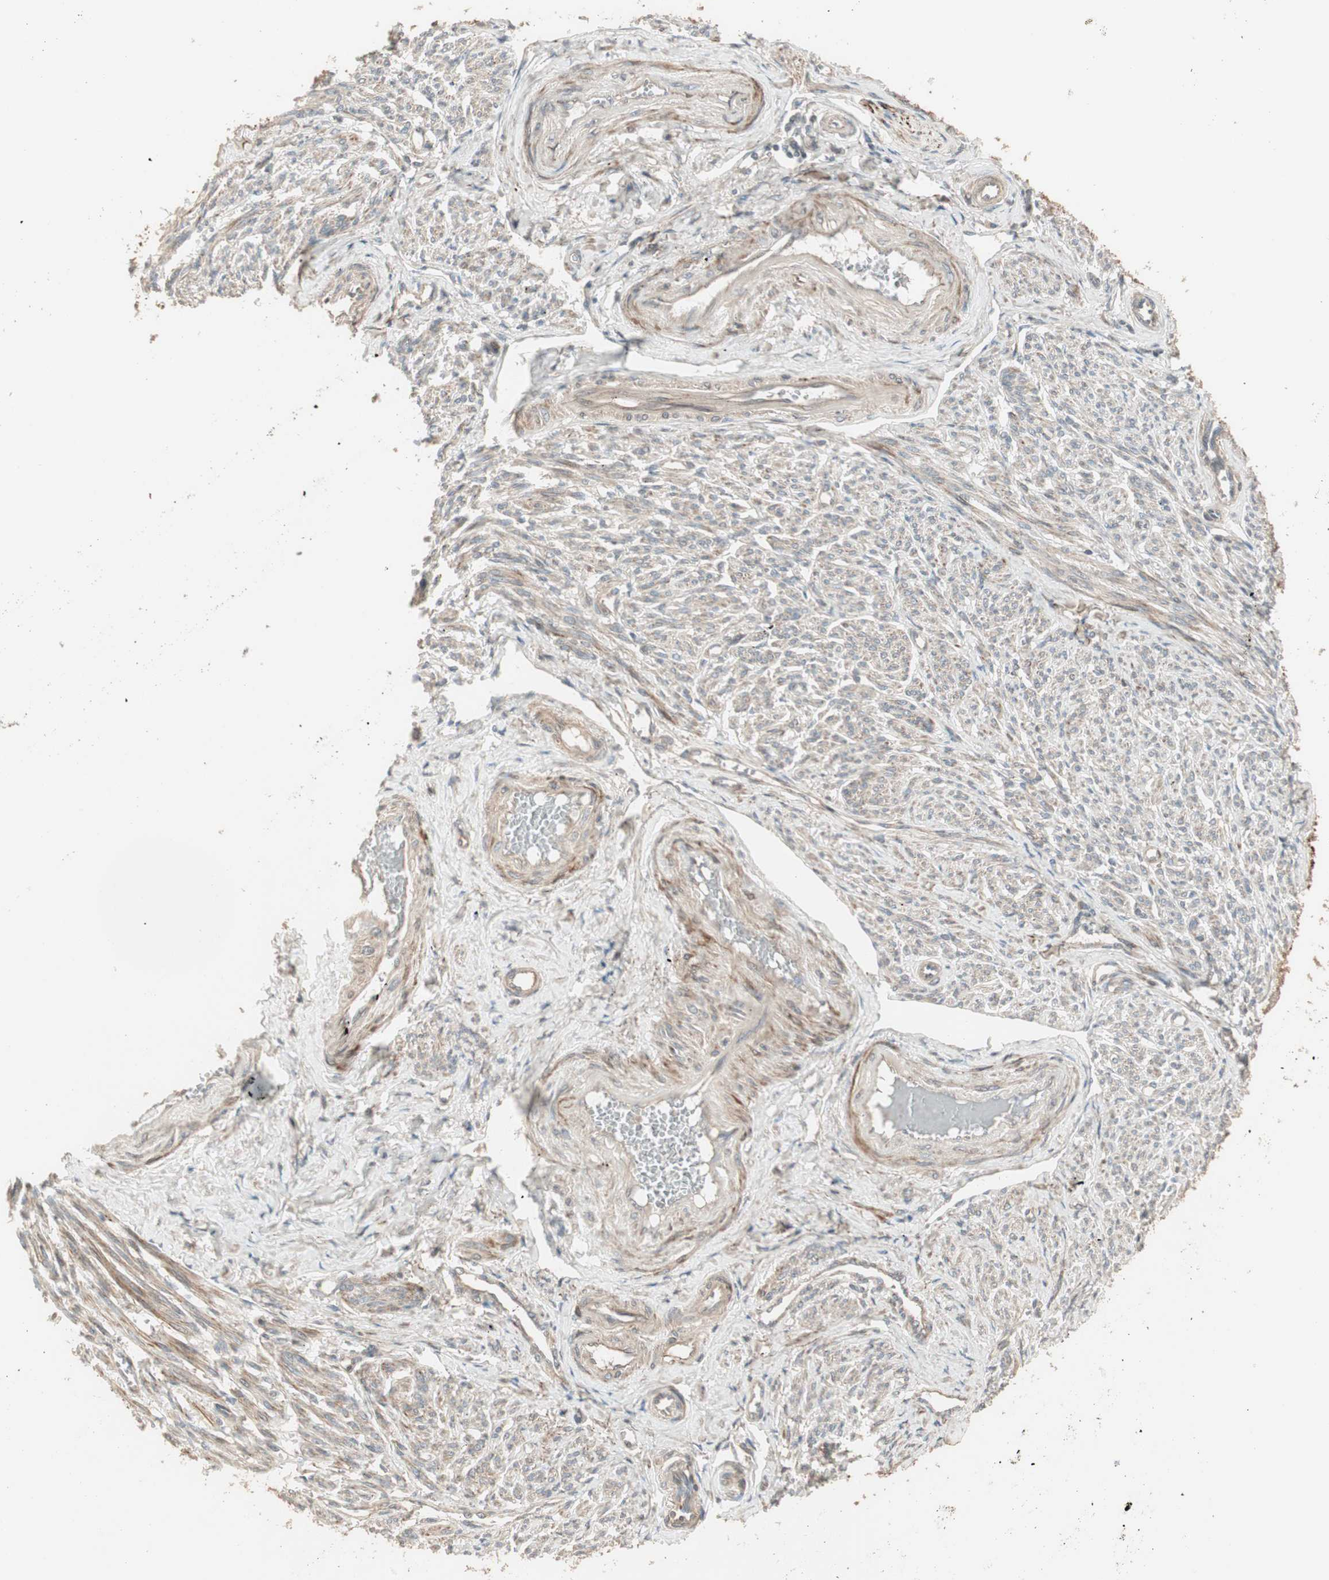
{"staining": {"intensity": "strong", "quantity": ">75%", "location": "cytoplasmic/membranous"}, "tissue": "smooth muscle", "cell_type": "Smooth muscle cells", "image_type": "normal", "snomed": [{"axis": "morphology", "description": "Normal tissue, NOS"}, {"axis": "topography", "description": "Smooth muscle"}], "caption": "Smooth muscle cells show high levels of strong cytoplasmic/membranous positivity in about >75% of cells in benign smooth muscle. Nuclei are stained in blue.", "gene": "PPP2R5E", "patient": {"sex": "female", "age": 65}}